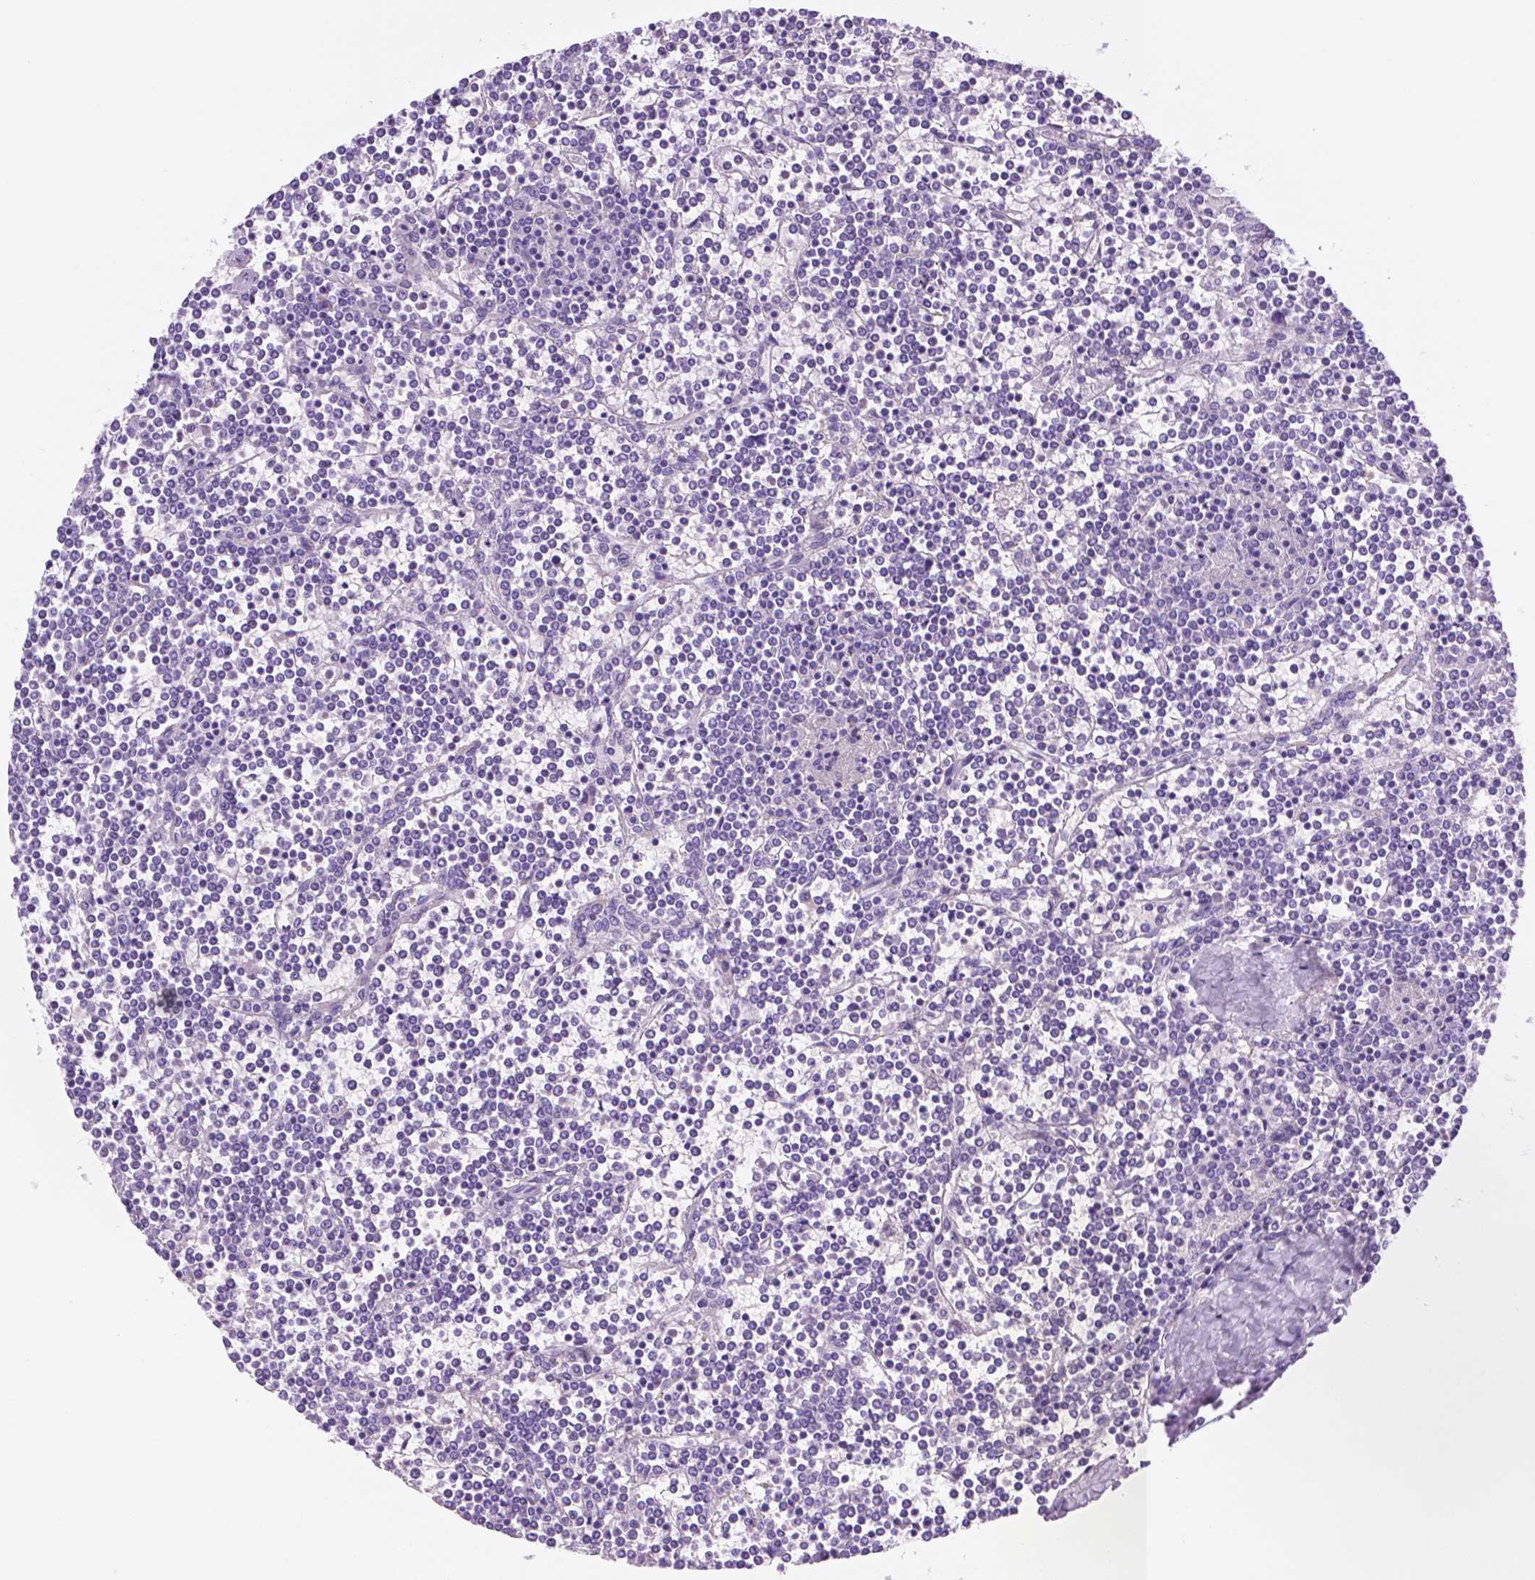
{"staining": {"intensity": "negative", "quantity": "none", "location": "none"}, "tissue": "lymphoma", "cell_type": "Tumor cells", "image_type": "cancer", "snomed": [{"axis": "morphology", "description": "Malignant lymphoma, non-Hodgkin's type, Low grade"}, {"axis": "topography", "description": "Spleen"}], "caption": "Immunohistochemical staining of human low-grade malignant lymphoma, non-Hodgkin's type displays no significant expression in tumor cells.", "gene": "FOXB2", "patient": {"sex": "female", "age": 19}}